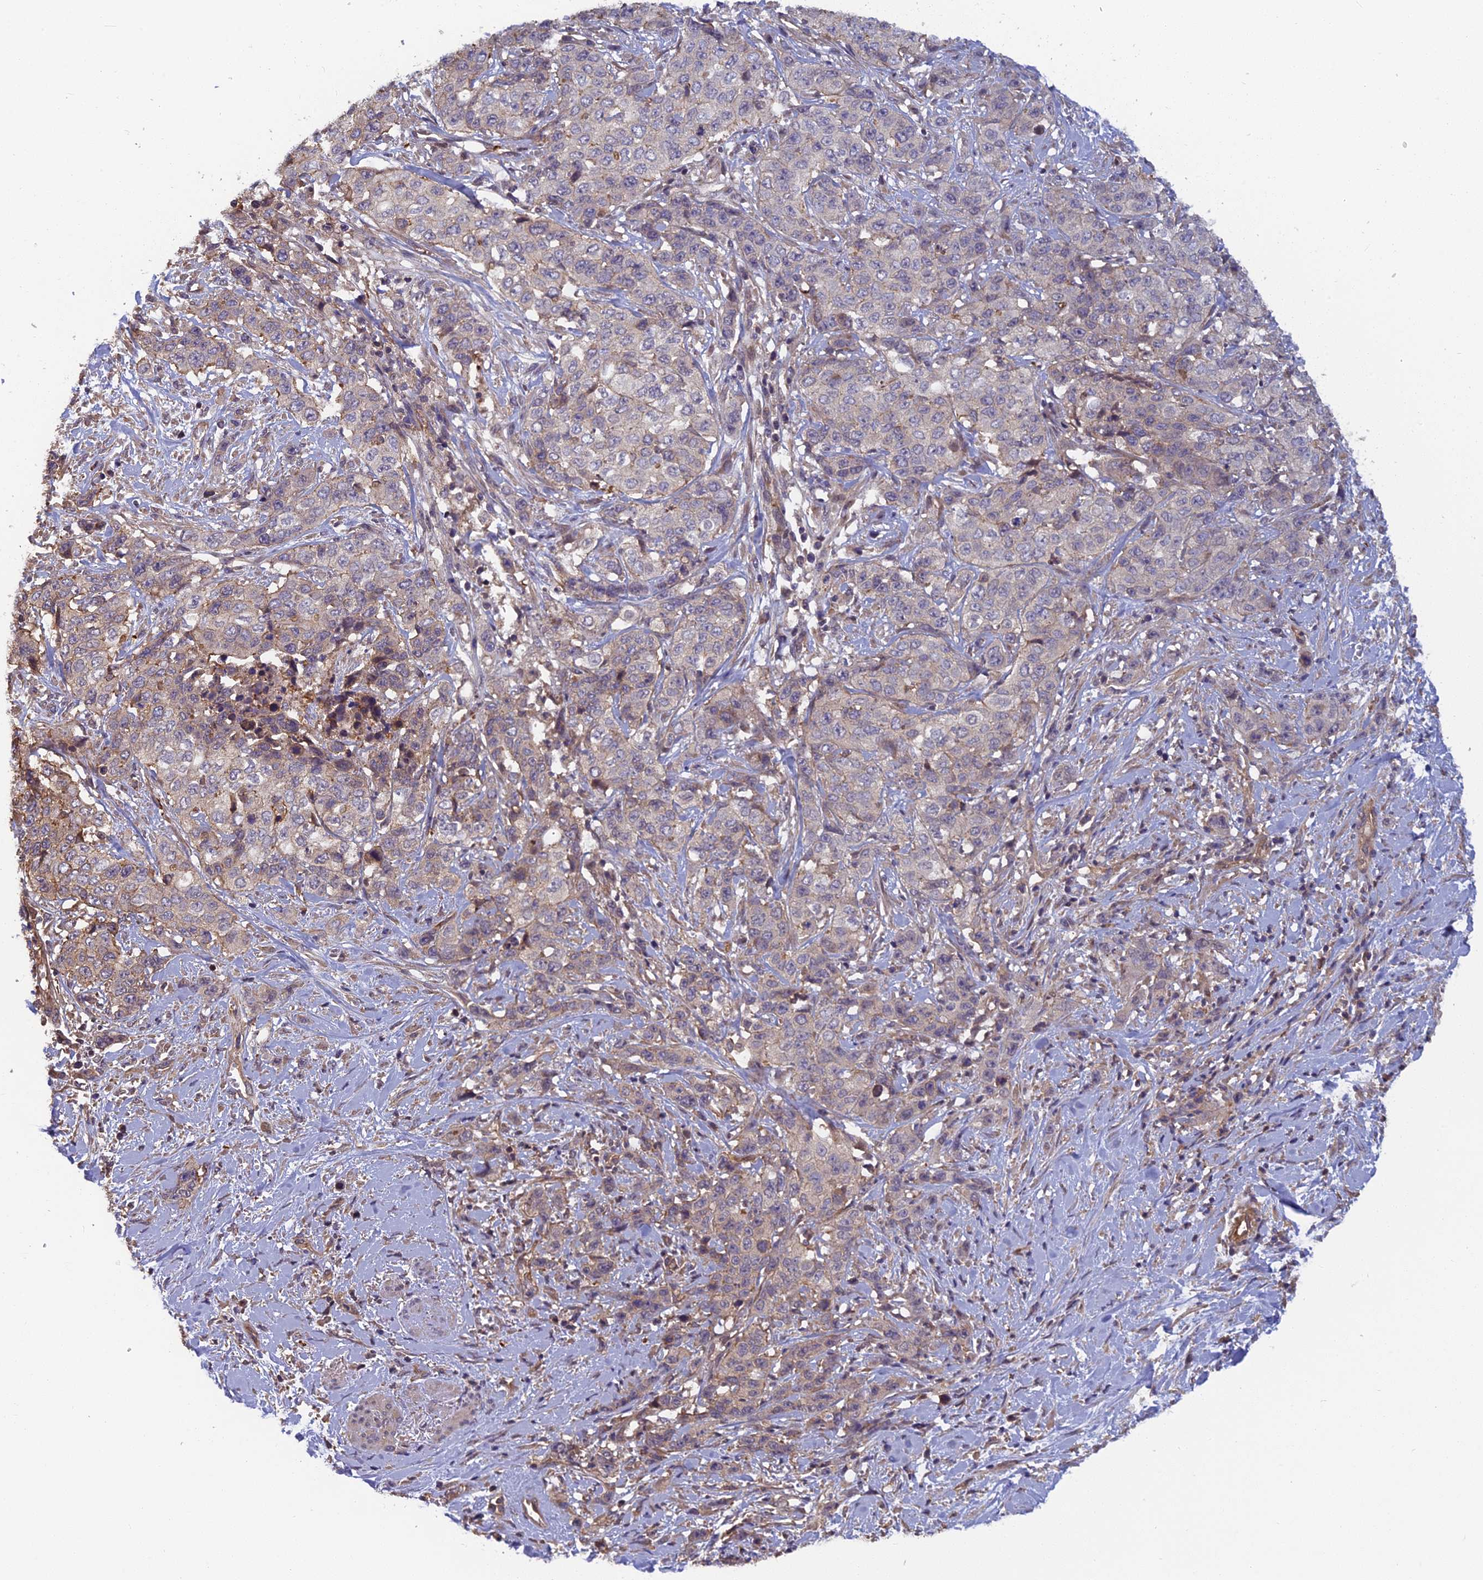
{"staining": {"intensity": "negative", "quantity": "none", "location": "none"}, "tissue": "stomach cancer", "cell_type": "Tumor cells", "image_type": "cancer", "snomed": [{"axis": "morphology", "description": "Adenocarcinoma, NOS"}, {"axis": "topography", "description": "Stomach, upper"}], "caption": "This is a photomicrograph of immunohistochemistry (IHC) staining of adenocarcinoma (stomach), which shows no expression in tumor cells.", "gene": "PIKFYVE", "patient": {"sex": "male", "age": 62}}